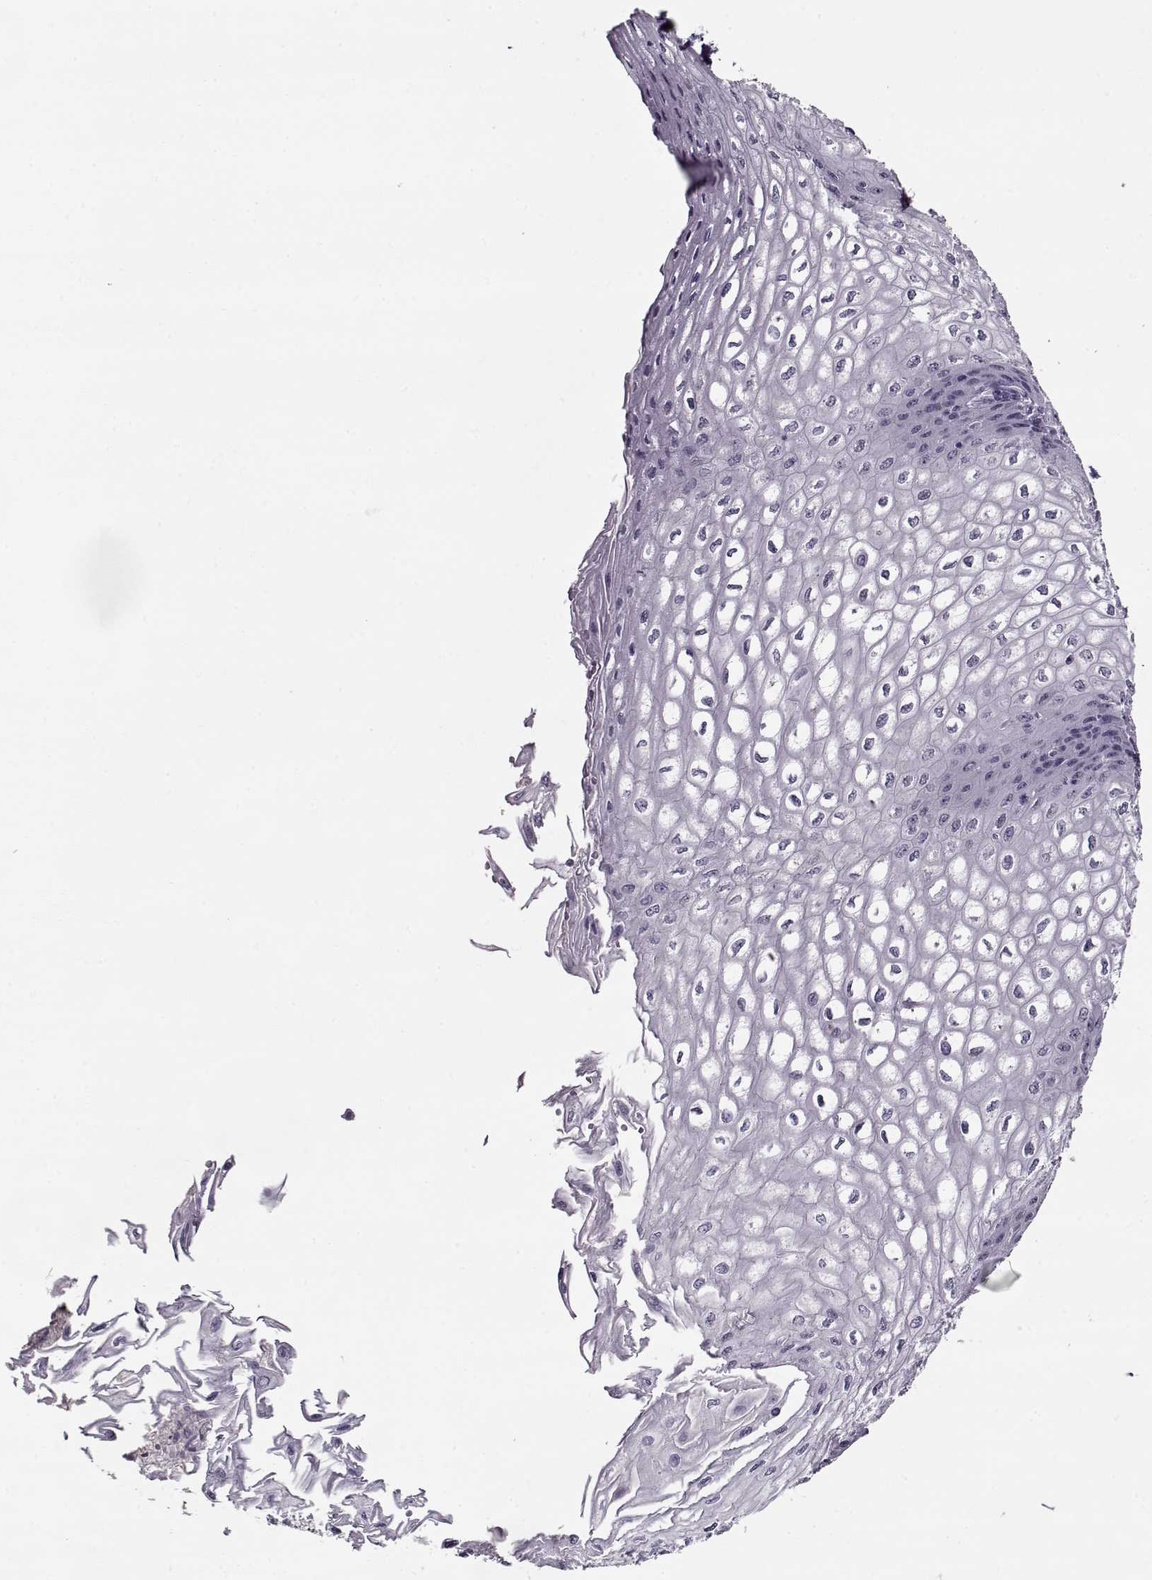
{"staining": {"intensity": "negative", "quantity": "none", "location": "none"}, "tissue": "esophagus", "cell_type": "Squamous epithelial cells", "image_type": "normal", "snomed": [{"axis": "morphology", "description": "Normal tissue, NOS"}, {"axis": "topography", "description": "Esophagus"}], "caption": "Immunohistochemical staining of normal human esophagus demonstrates no significant staining in squamous epithelial cells. The staining is performed using DAB (3,3'-diaminobenzidine) brown chromogen with nuclei counter-stained in using hematoxylin.", "gene": "SEC16B", "patient": {"sex": "male", "age": 58}}